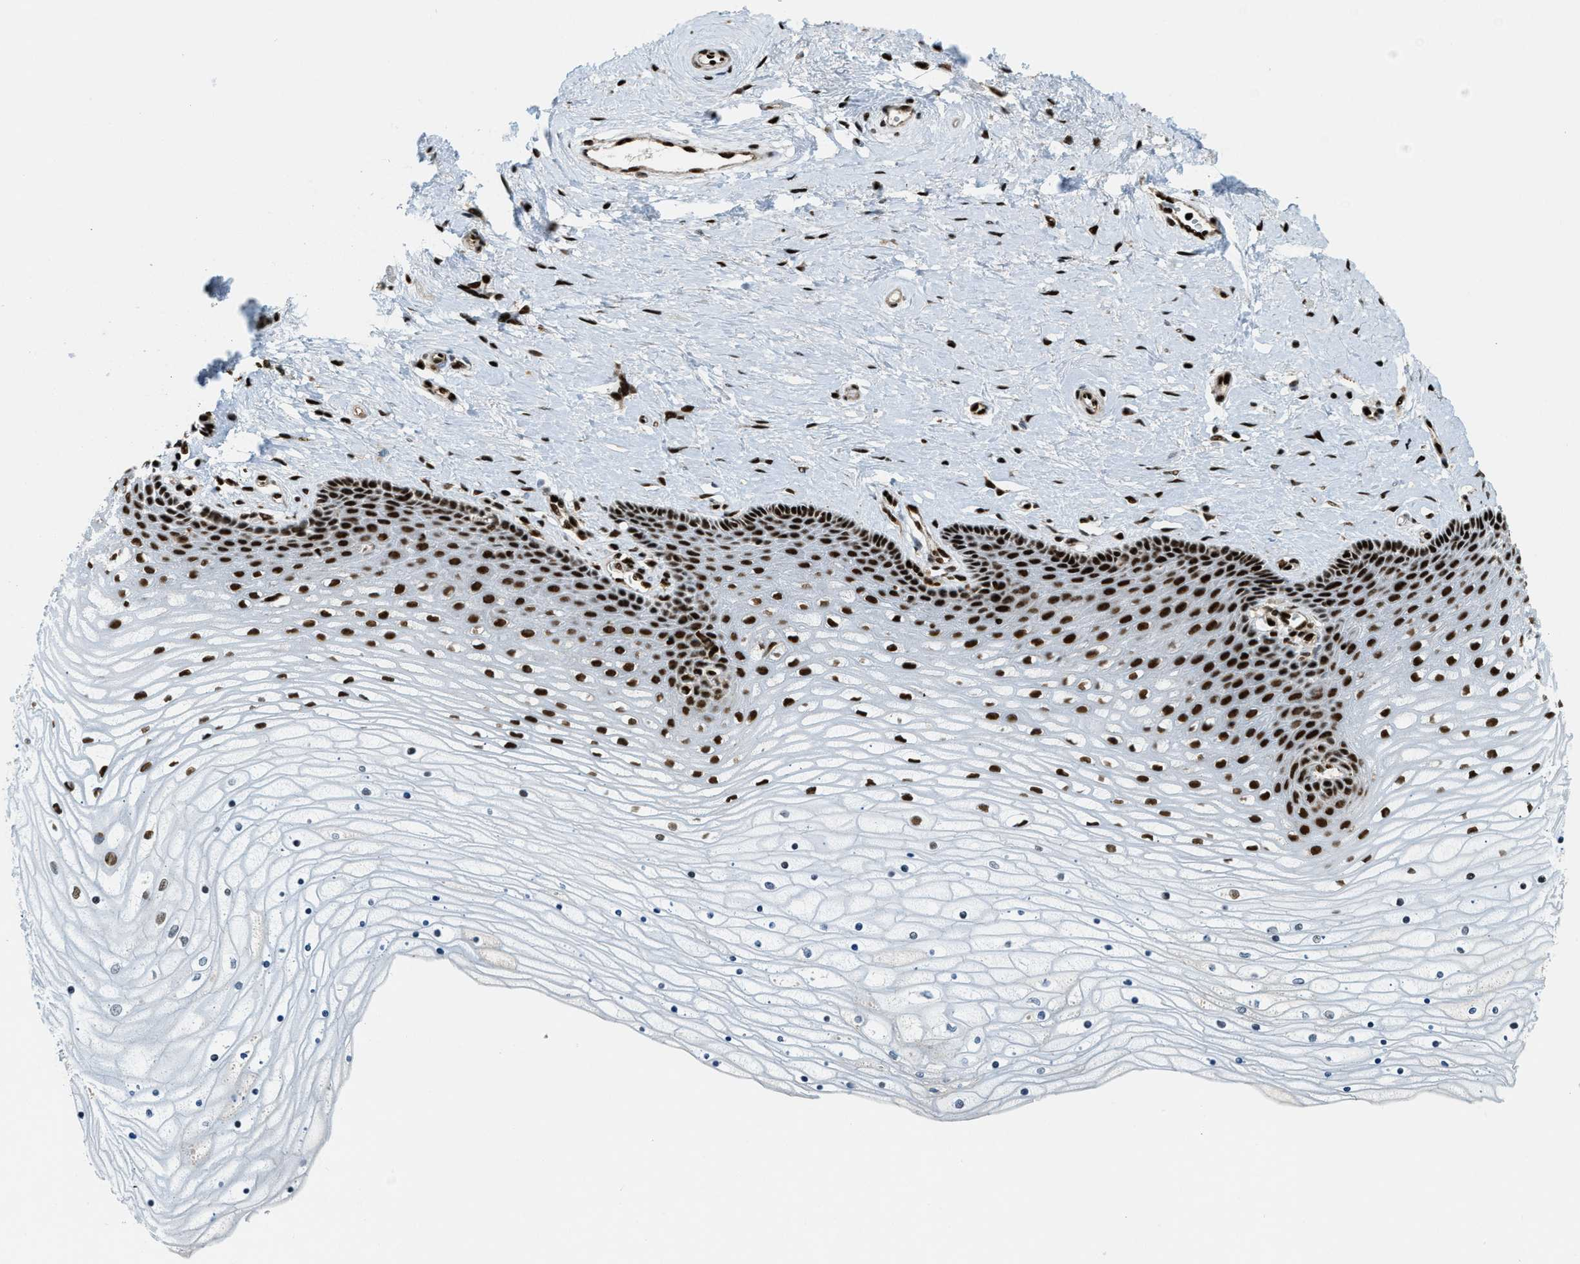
{"staining": {"intensity": "strong", "quantity": ">75%", "location": "nuclear"}, "tissue": "cervix", "cell_type": "Glandular cells", "image_type": "normal", "snomed": [{"axis": "morphology", "description": "Normal tissue, NOS"}, {"axis": "topography", "description": "Cervix"}], "caption": "Immunohistochemistry of benign human cervix displays high levels of strong nuclear expression in about >75% of glandular cells. (Stains: DAB (3,3'-diaminobenzidine) in brown, nuclei in blue, Microscopy: brightfield microscopy at high magnification).", "gene": "GABPB1", "patient": {"sex": "female", "age": 39}}